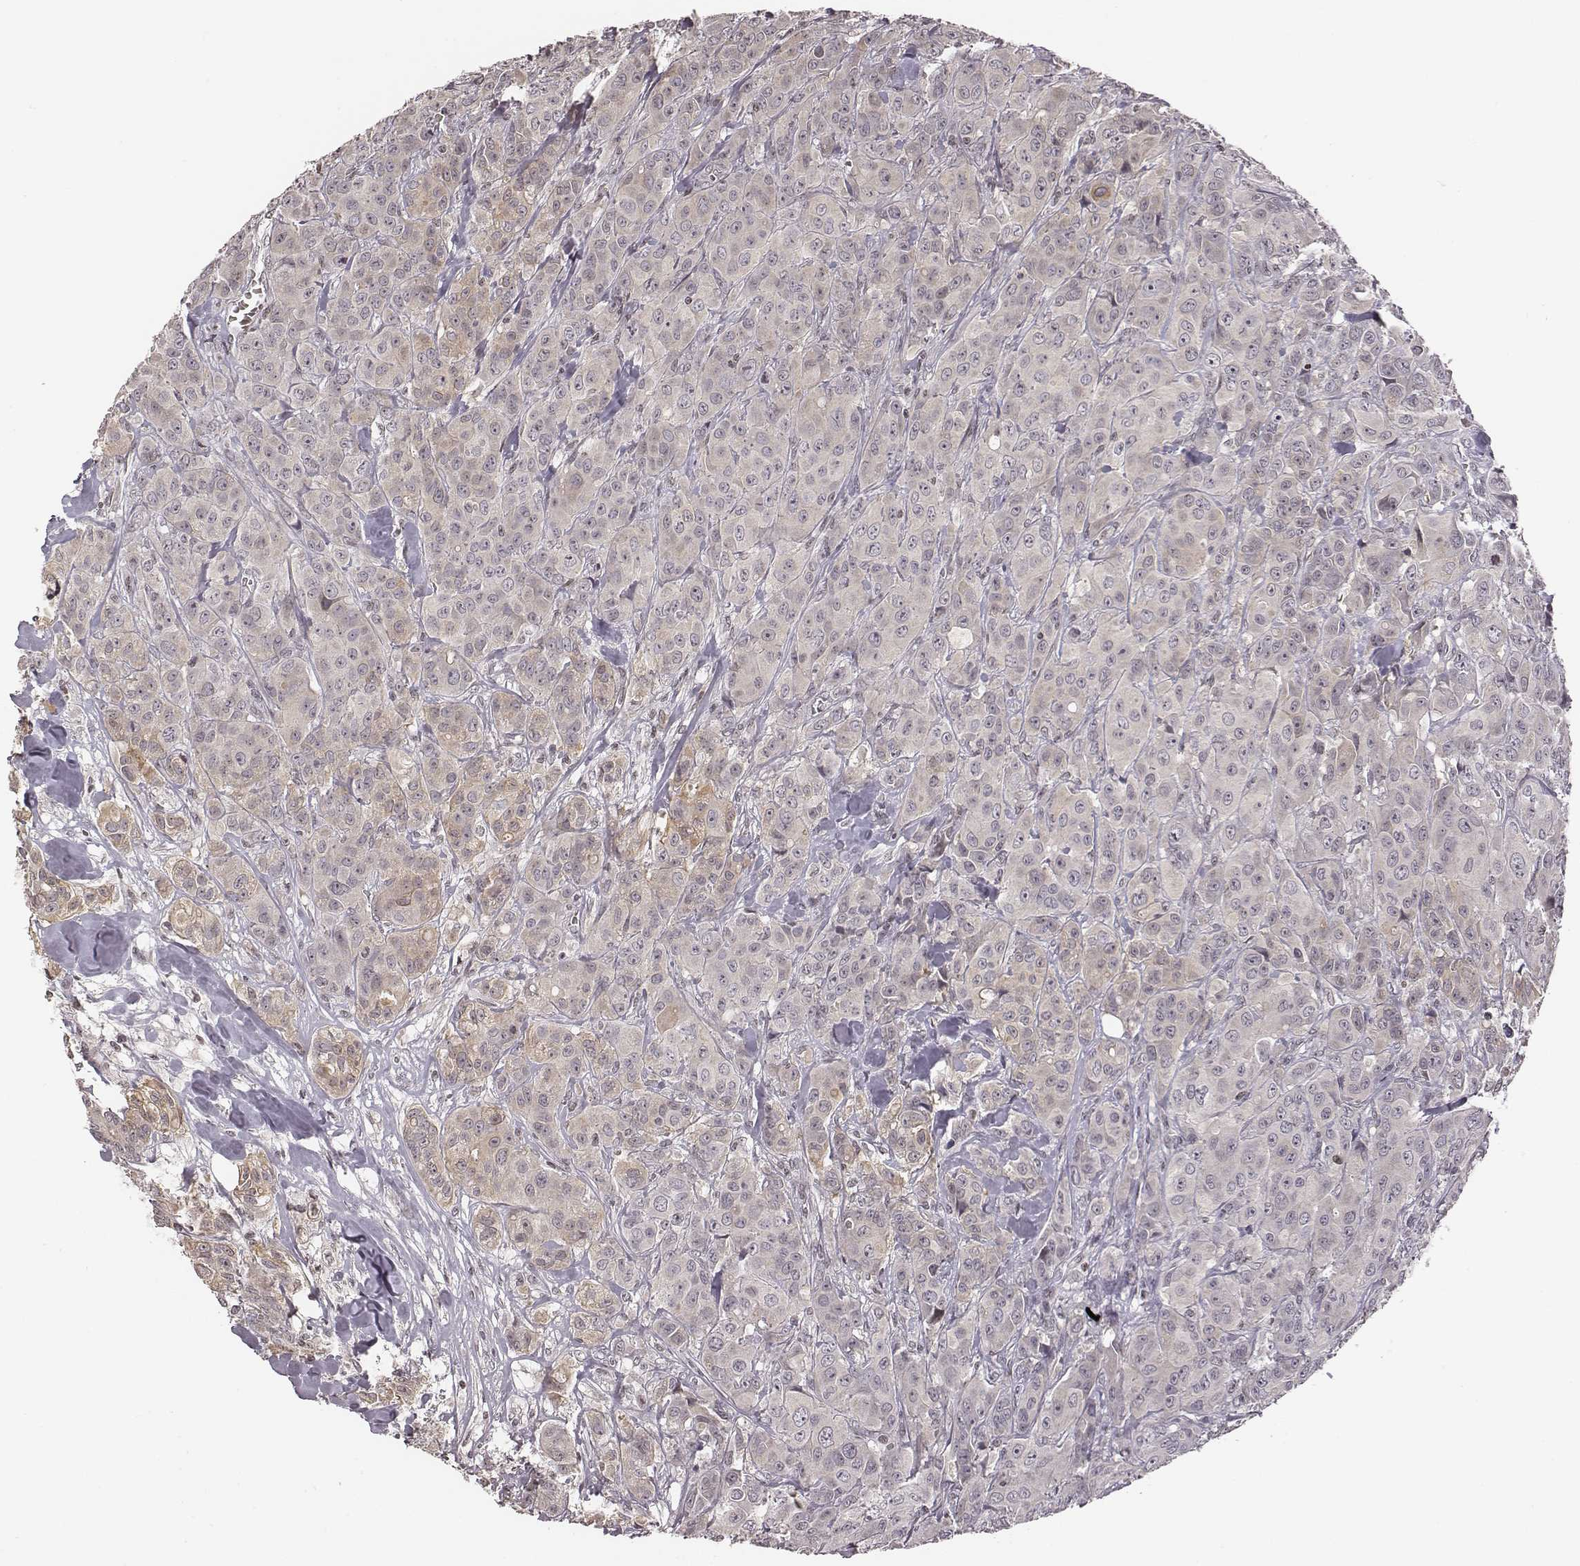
{"staining": {"intensity": "negative", "quantity": "none", "location": "none"}, "tissue": "breast cancer", "cell_type": "Tumor cells", "image_type": "cancer", "snomed": [{"axis": "morphology", "description": "Duct carcinoma"}, {"axis": "topography", "description": "Breast"}], "caption": "This is a micrograph of immunohistochemistry staining of breast cancer (infiltrating ductal carcinoma), which shows no positivity in tumor cells.", "gene": "GRM4", "patient": {"sex": "female", "age": 43}}